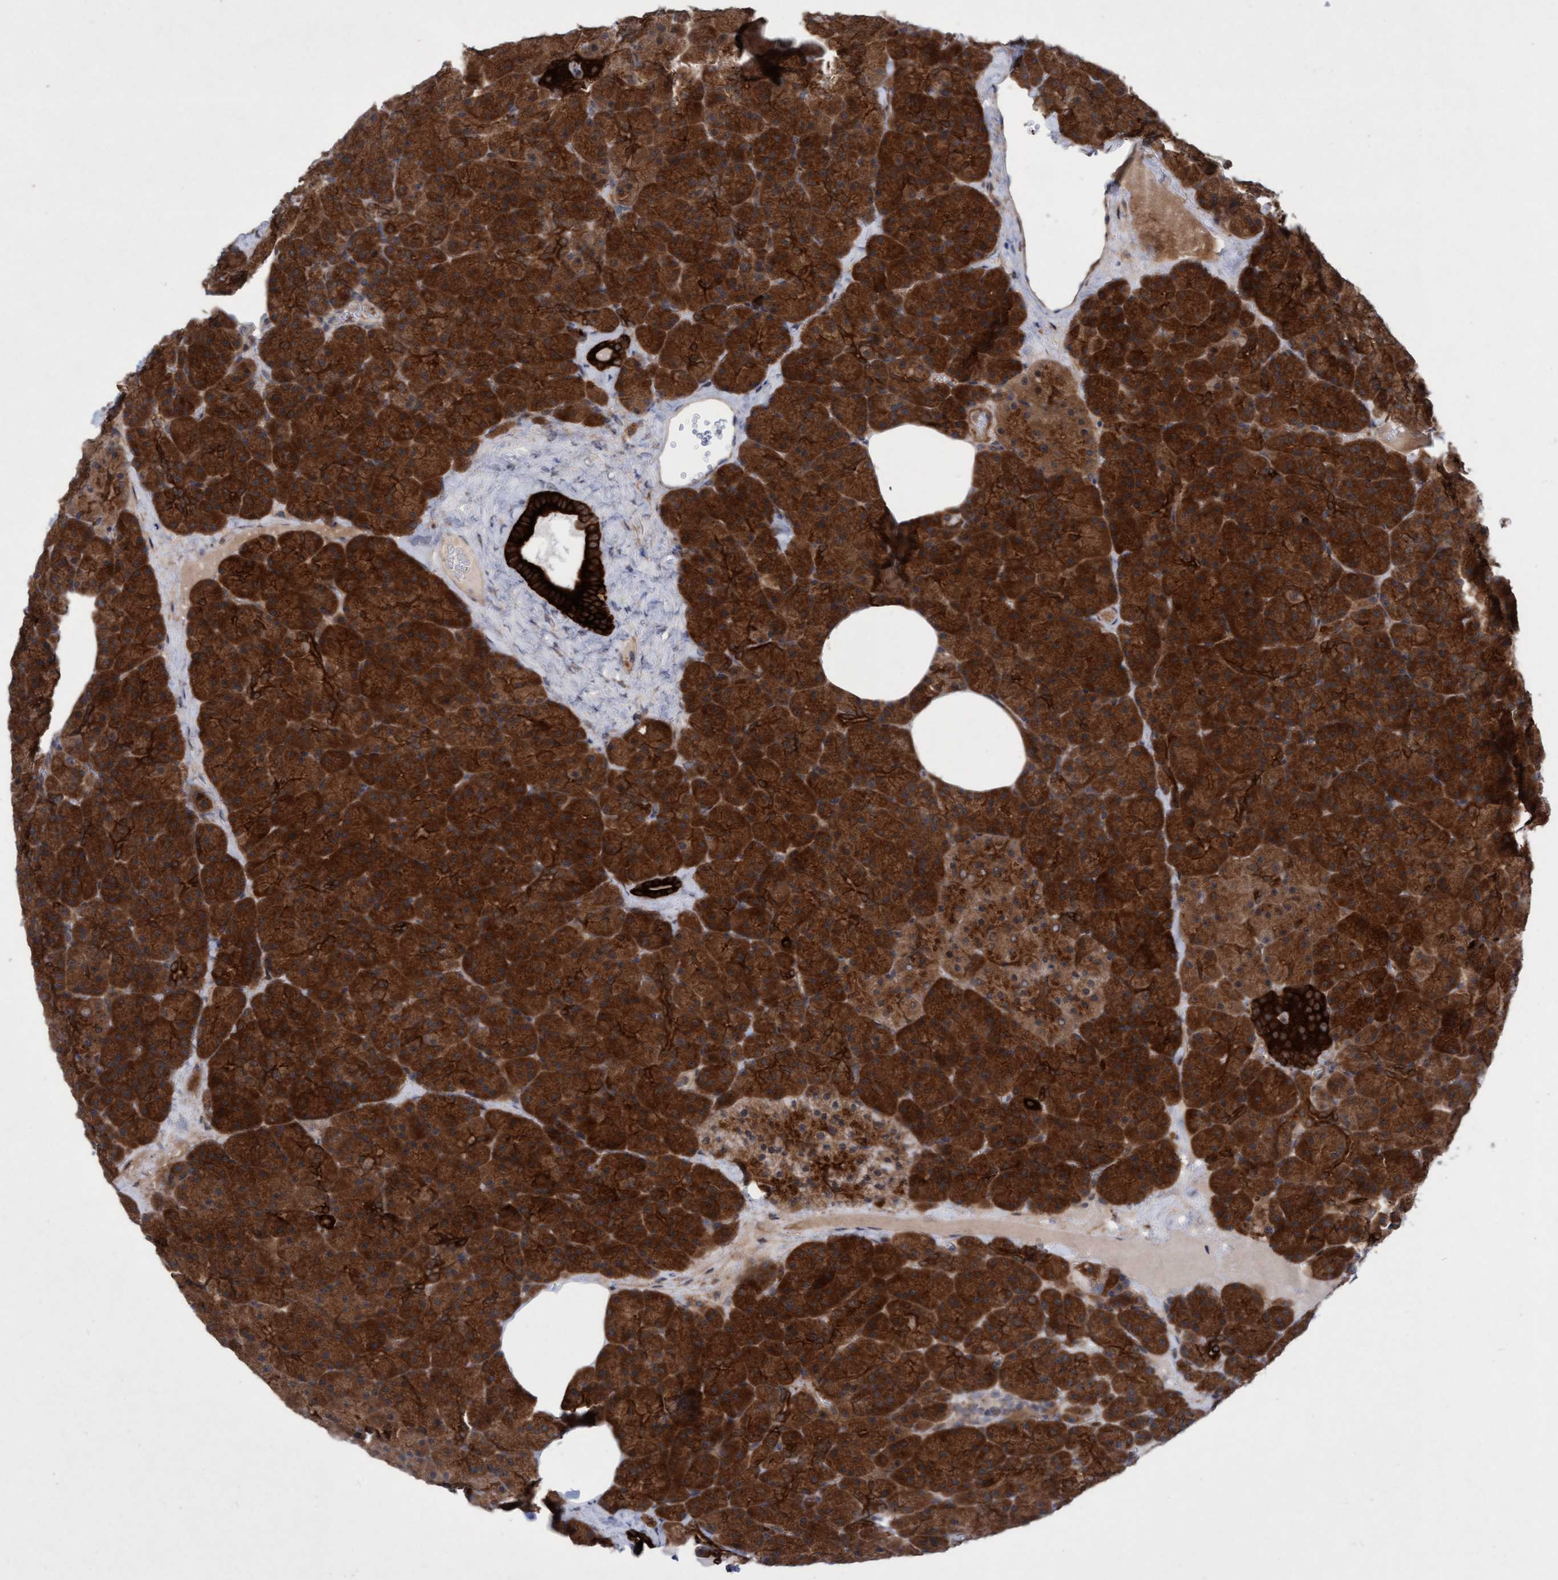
{"staining": {"intensity": "strong", "quantity": ">75%", "location": "cytoplasmic/membranous"}, "tissue": "pancreas", "cell_type": "Exocrine glandular cells", "image_type": "normal", "snomed": [{"axis": "morphology", "description": "Normal tissue, NOS"}, {"axis": "morphology", "description": "Carcinoid, malignant, NOS"}, {"axis": "topography", "description": "Pancreas"}], "caption": "Exocrine glandular cells display high levels of strong cytoplasmic/membranous expression in approximately >75% of cells in normal human pancreas.", "gene": "RAP1GAP2", "patient": {"sex": "female", "age": 35}}